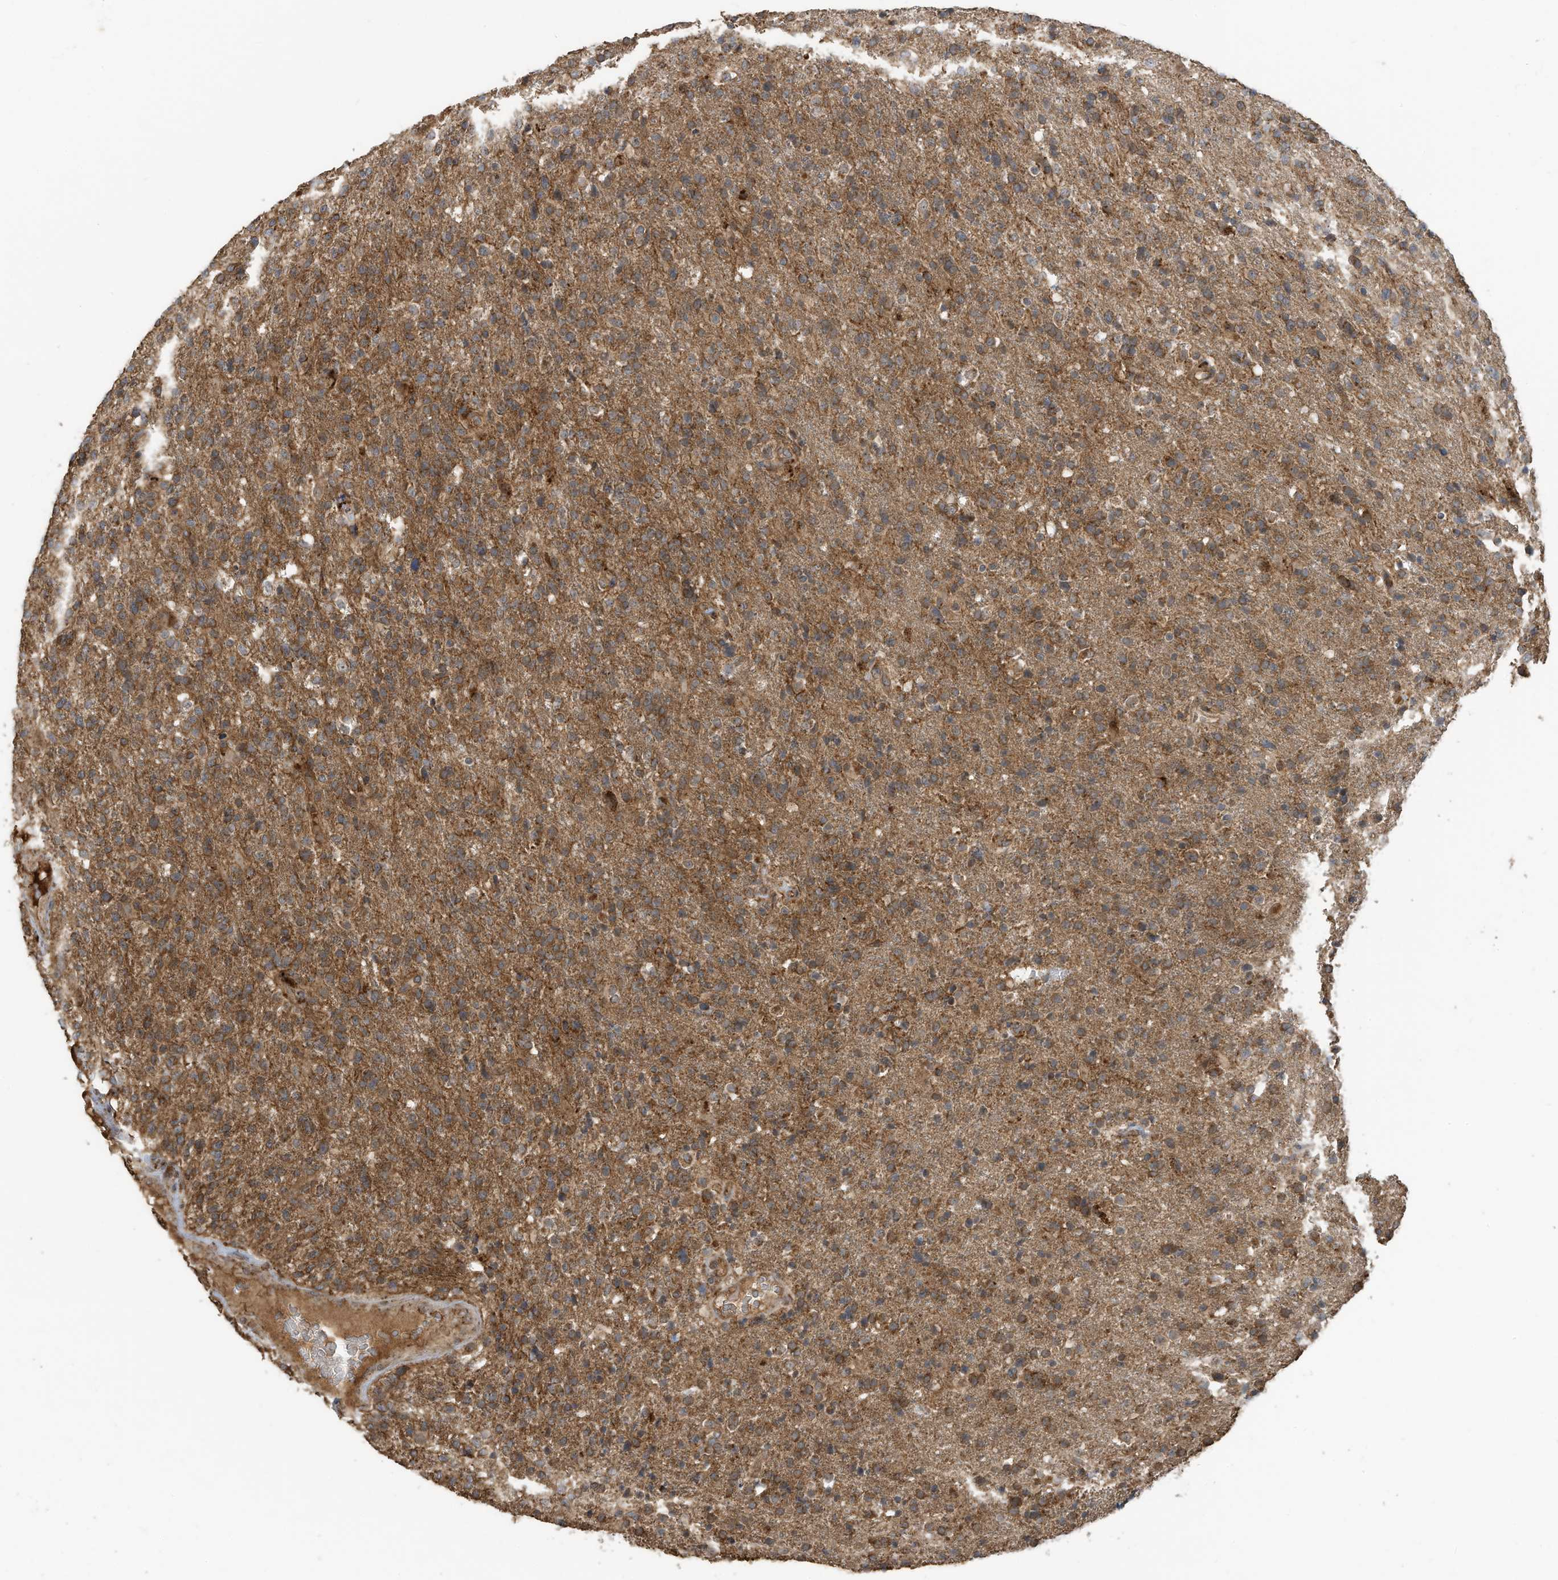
{"staining": {"intensity": "moderate", "quantity": ">75%", "location": "cytoplasmic/membranous"}, "tissue": "glioma", "cell_type": "Tumor cells", "image_type": "cancer", "snomed": [{"axis": "morphology", "description": "Glioma, malignant, High grade"}, {"axis": "topography", "description": "Brain"}], "caption": "This is an image of immunohistochemistry staining of malignant glioma (high-grade), which shows moderate expression in the cytoplasmic/membranous of tumor cells.", "gene": "C2orf74", "patient": {"sex": "male", "age": 72}}